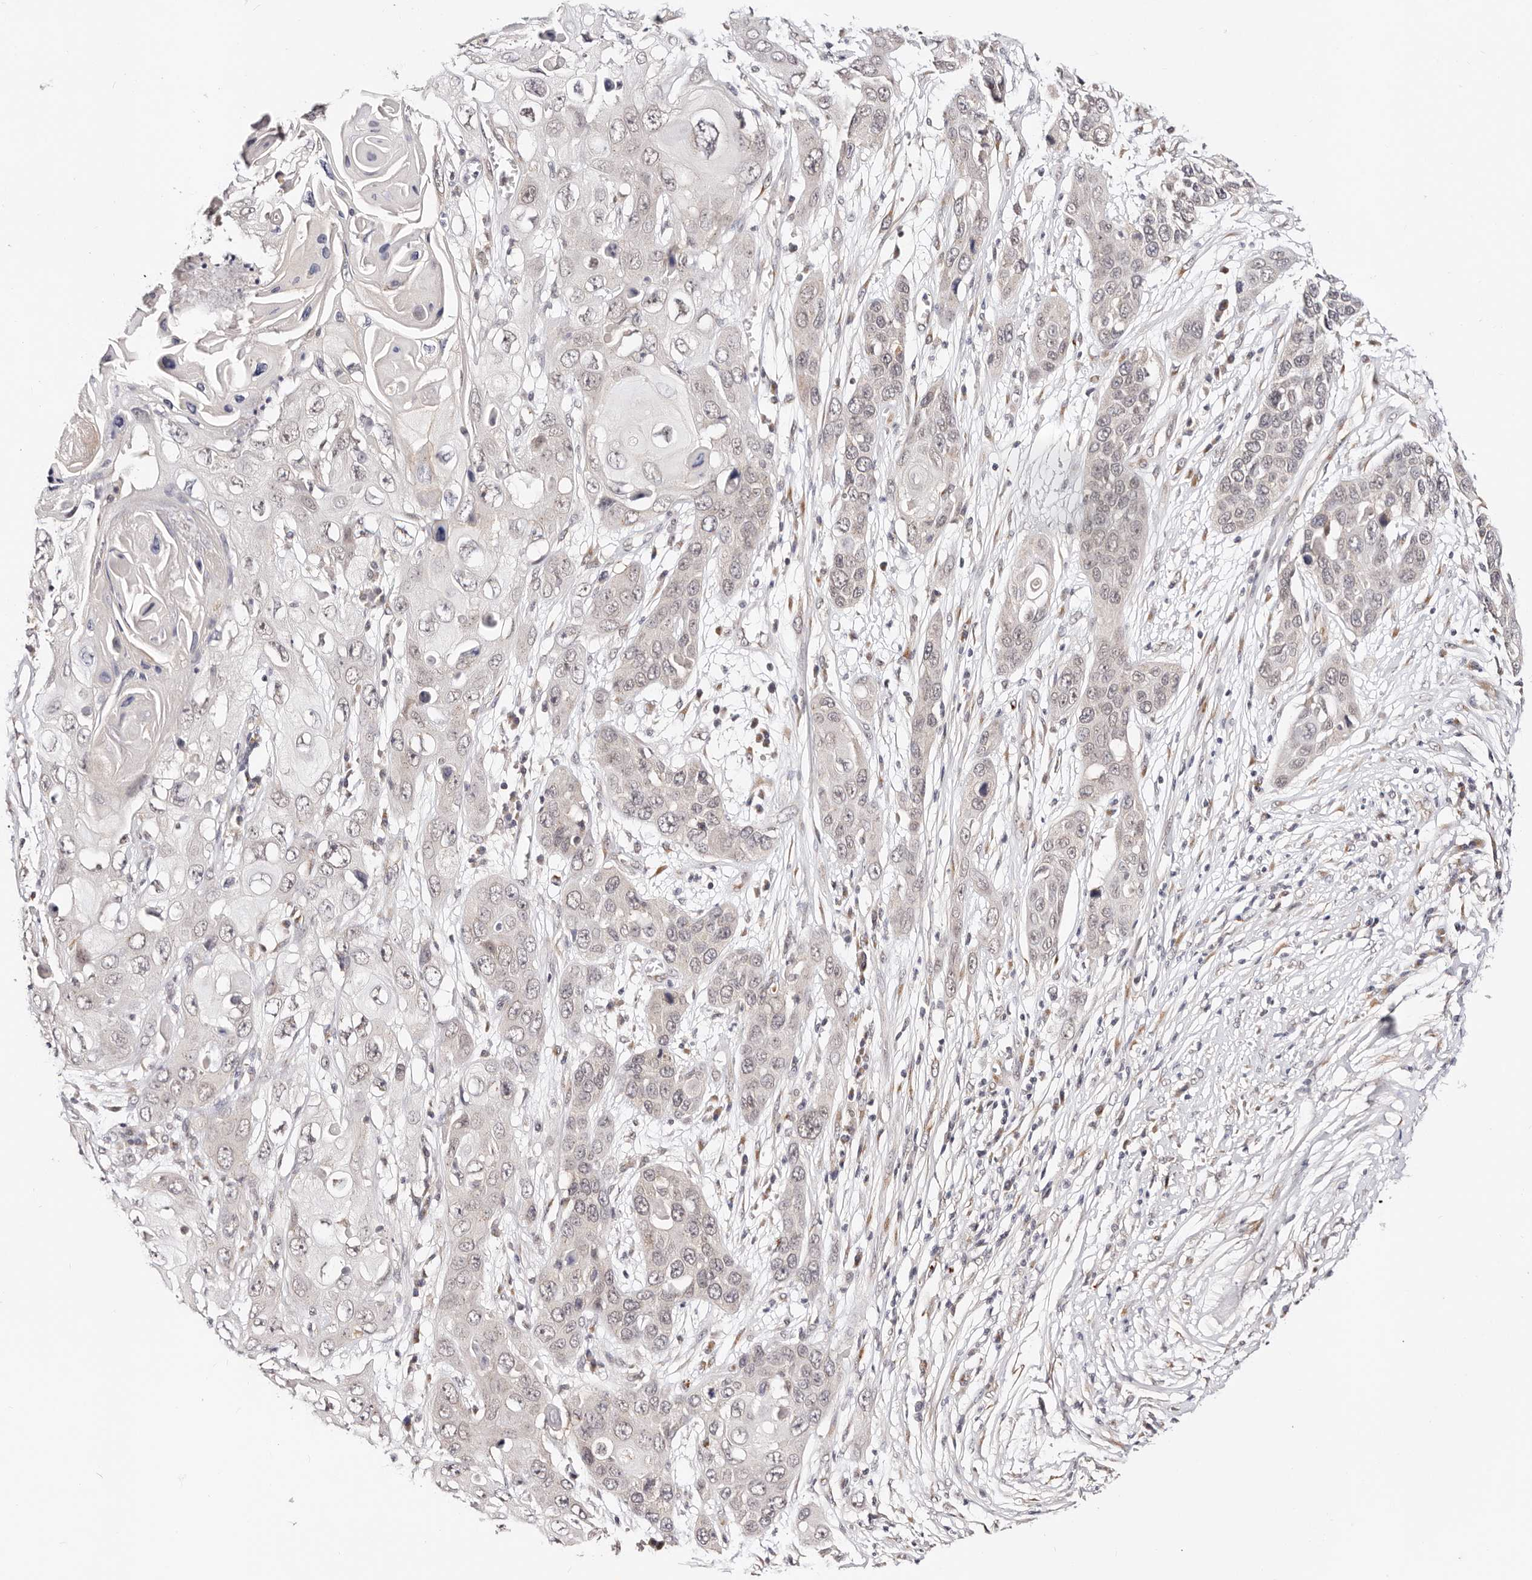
{"staining": {"intensity": "weak", "quantity": "25%-75%", "location": "nuclear"}, "tissue": "skin cancer", "cell_type": "Tumor cells", "image_type": "cancer", "snomed": [{"axis": "morphology", "description": "Squamous cell carcinoma, NOS"}, {"axis": "topography", "description": "Skin"}], "caption": "A low amount of weak nuclear positivity is identified in about 25%-75% of tumor cells in skin cancer (squamous cell carcinoma) tissue. The staining is performed using DAB brown chromogen to label protein expression. The nuclei are counter-stained blue using hematoxylin.", "gene": "VIPAS39", "patient": {"sex": "male", "age": 55}}